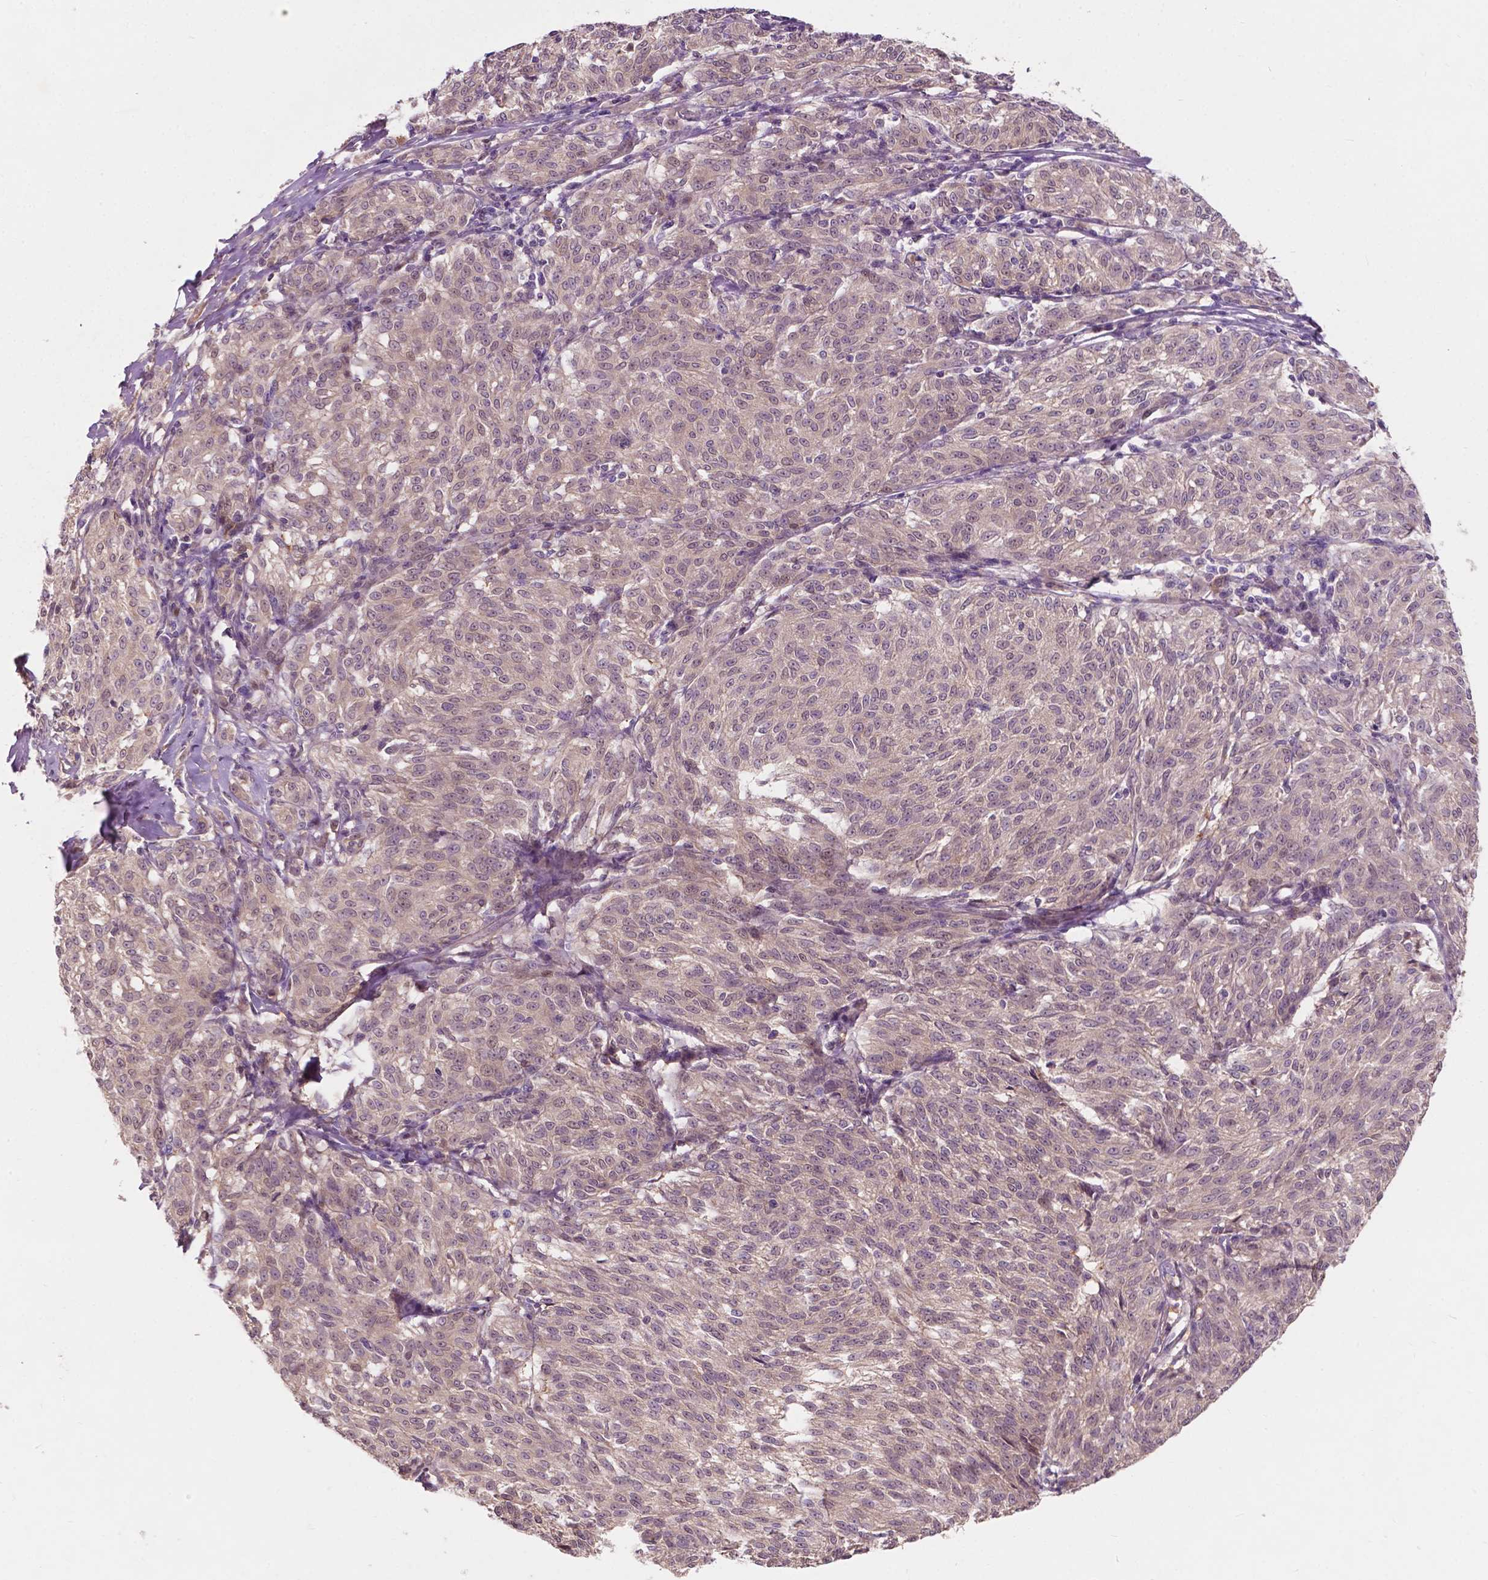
{"staining": {"intensity": "negative", "quantity": "none", "location": "none"}, "tissue": "melanoma", "cell_type": "Tumor cells", "image_type": "cancer", "snomed": [{"axis": "morphology", "description": "Malignant melanoma, NOS"}, {"axis": "topography", "description": "Skin"}], "caption": "Melanoma stained for a protein using immunohistochemistry shows no positivity tumor cells.", "gene": "GPR37", "patient": {"sex": "female", "age": 72}}